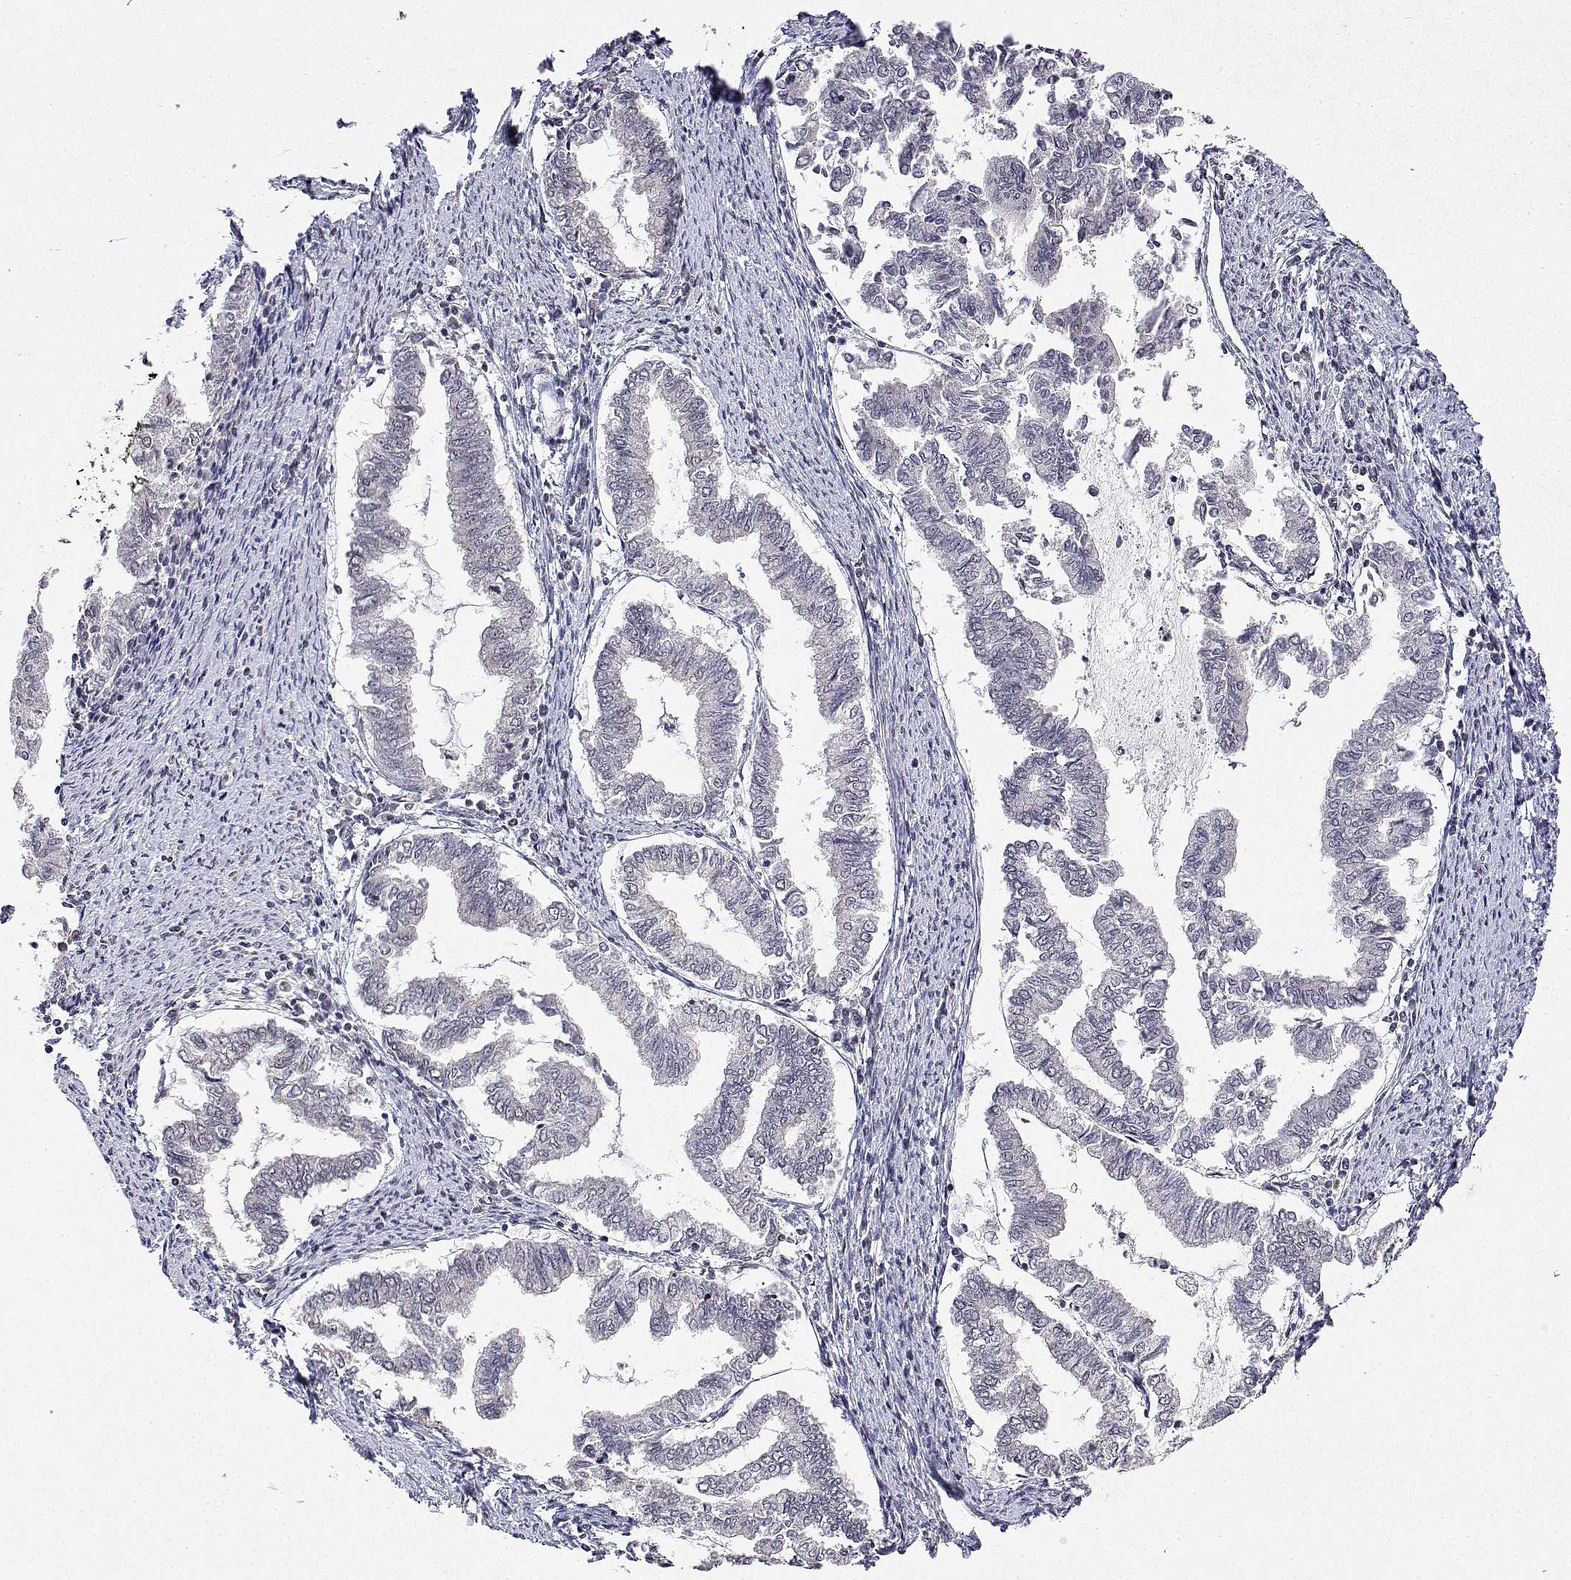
{"staining": {"intensity": "negative", "quantity": "none", "location": "none"}, "tissue": "endometrial cancer", "cell_type": "Tumor cells", "image_type": "cancer", "snomed": [{"axis": "morphology", "description": "Adenocarcinoma, NOS"}, {"axis": "topography", "description": "Endometrium"}], "caption": "Photomicrograph shows no significant protein expression in tumor cells of adenocarcinoma (endometrial).", "gene": "XPC", "patient": {"sex": "female", "age": 79}}